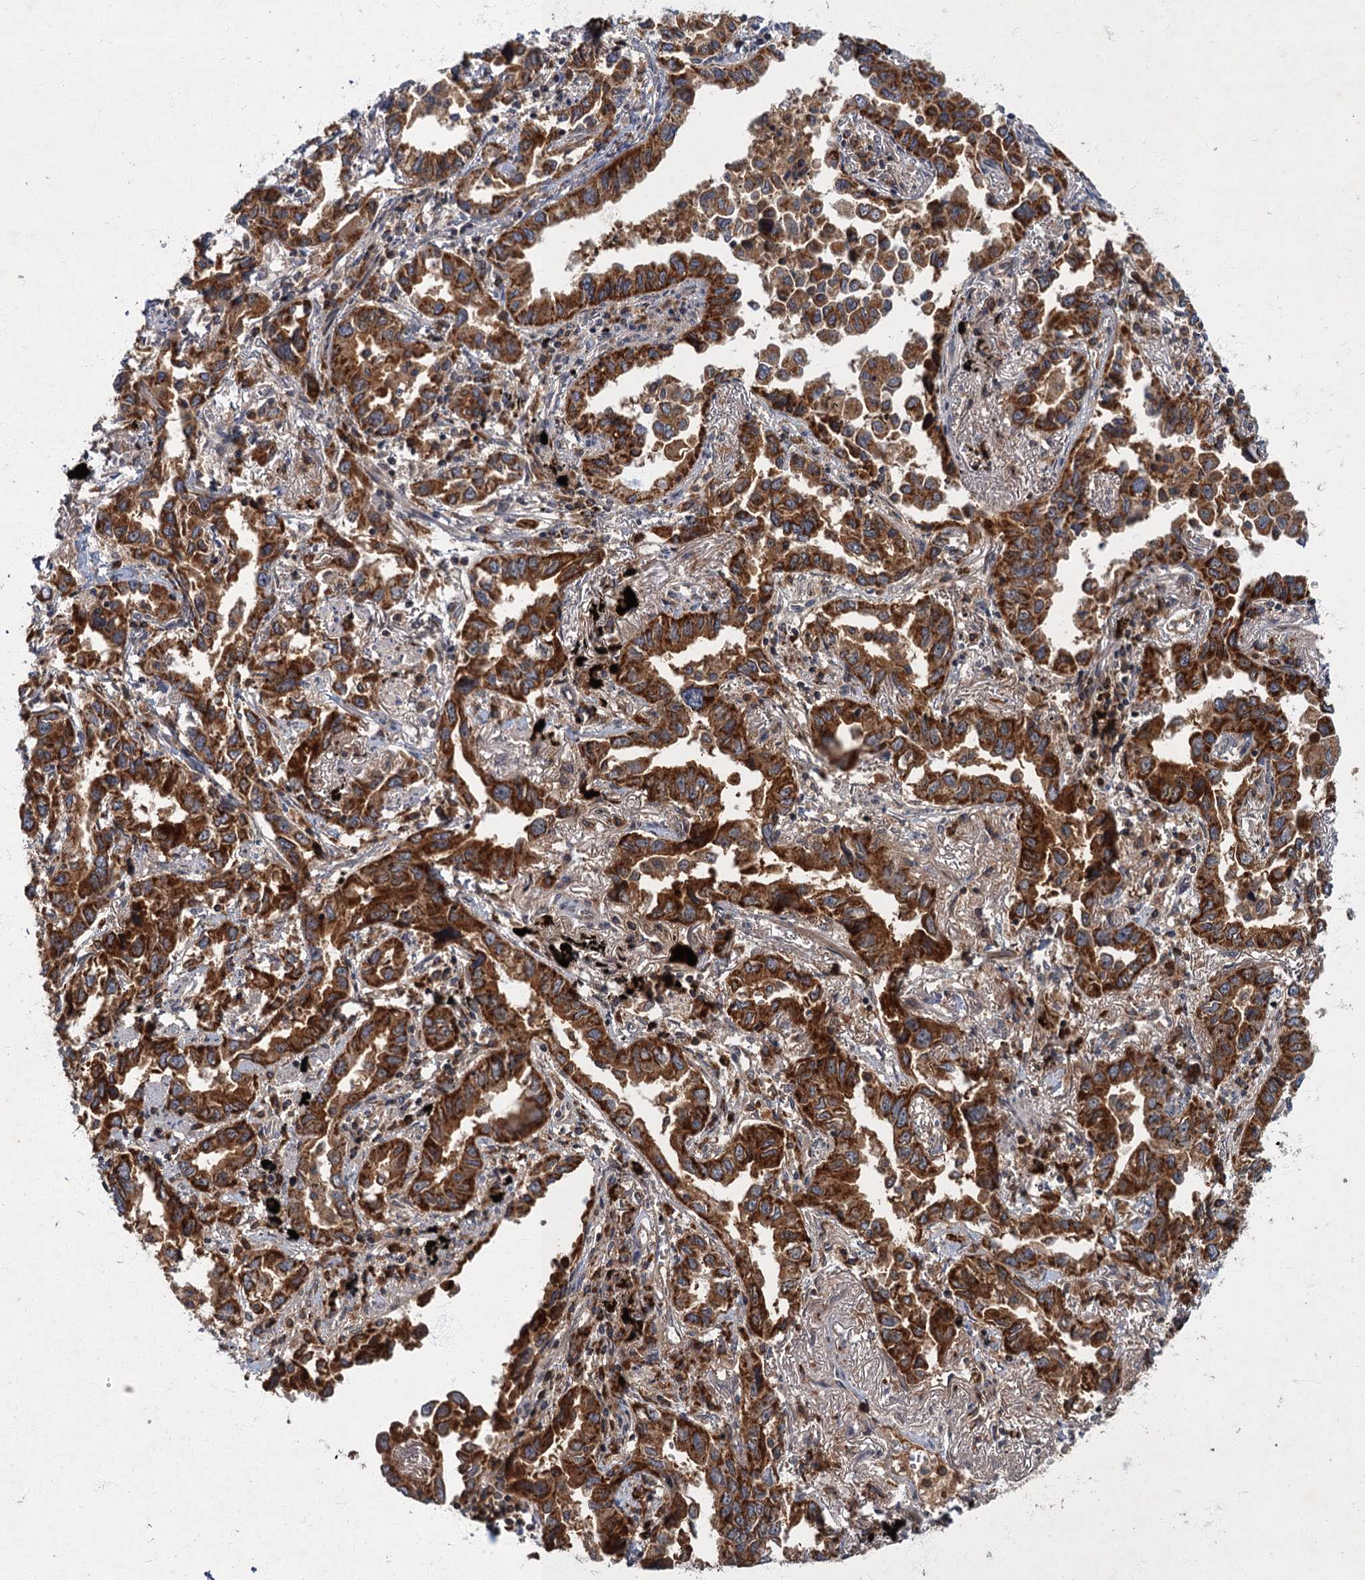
{"staining": {"intensity": "strong", "quantity": ">75%", "location": "cytoplasmic/membranous"}, "tissue": "lung cancer", "cell_type": "Tumor cells", "image_type": "cancer", "snomed": [{"axis": "morphology", "description": "Adenocarcinoma, NOS"}, {"axis": "topography", "description": "Lung"}], "caption": "Immunohistochemical staining of human lung cancer (adenocarcinoma) demonstrates strong cytoplasmic/membranous protein positivity in about >75% of tumor cells.", "gene": "SLC11A2", "patient": {"sex": "male", "age": 67}}